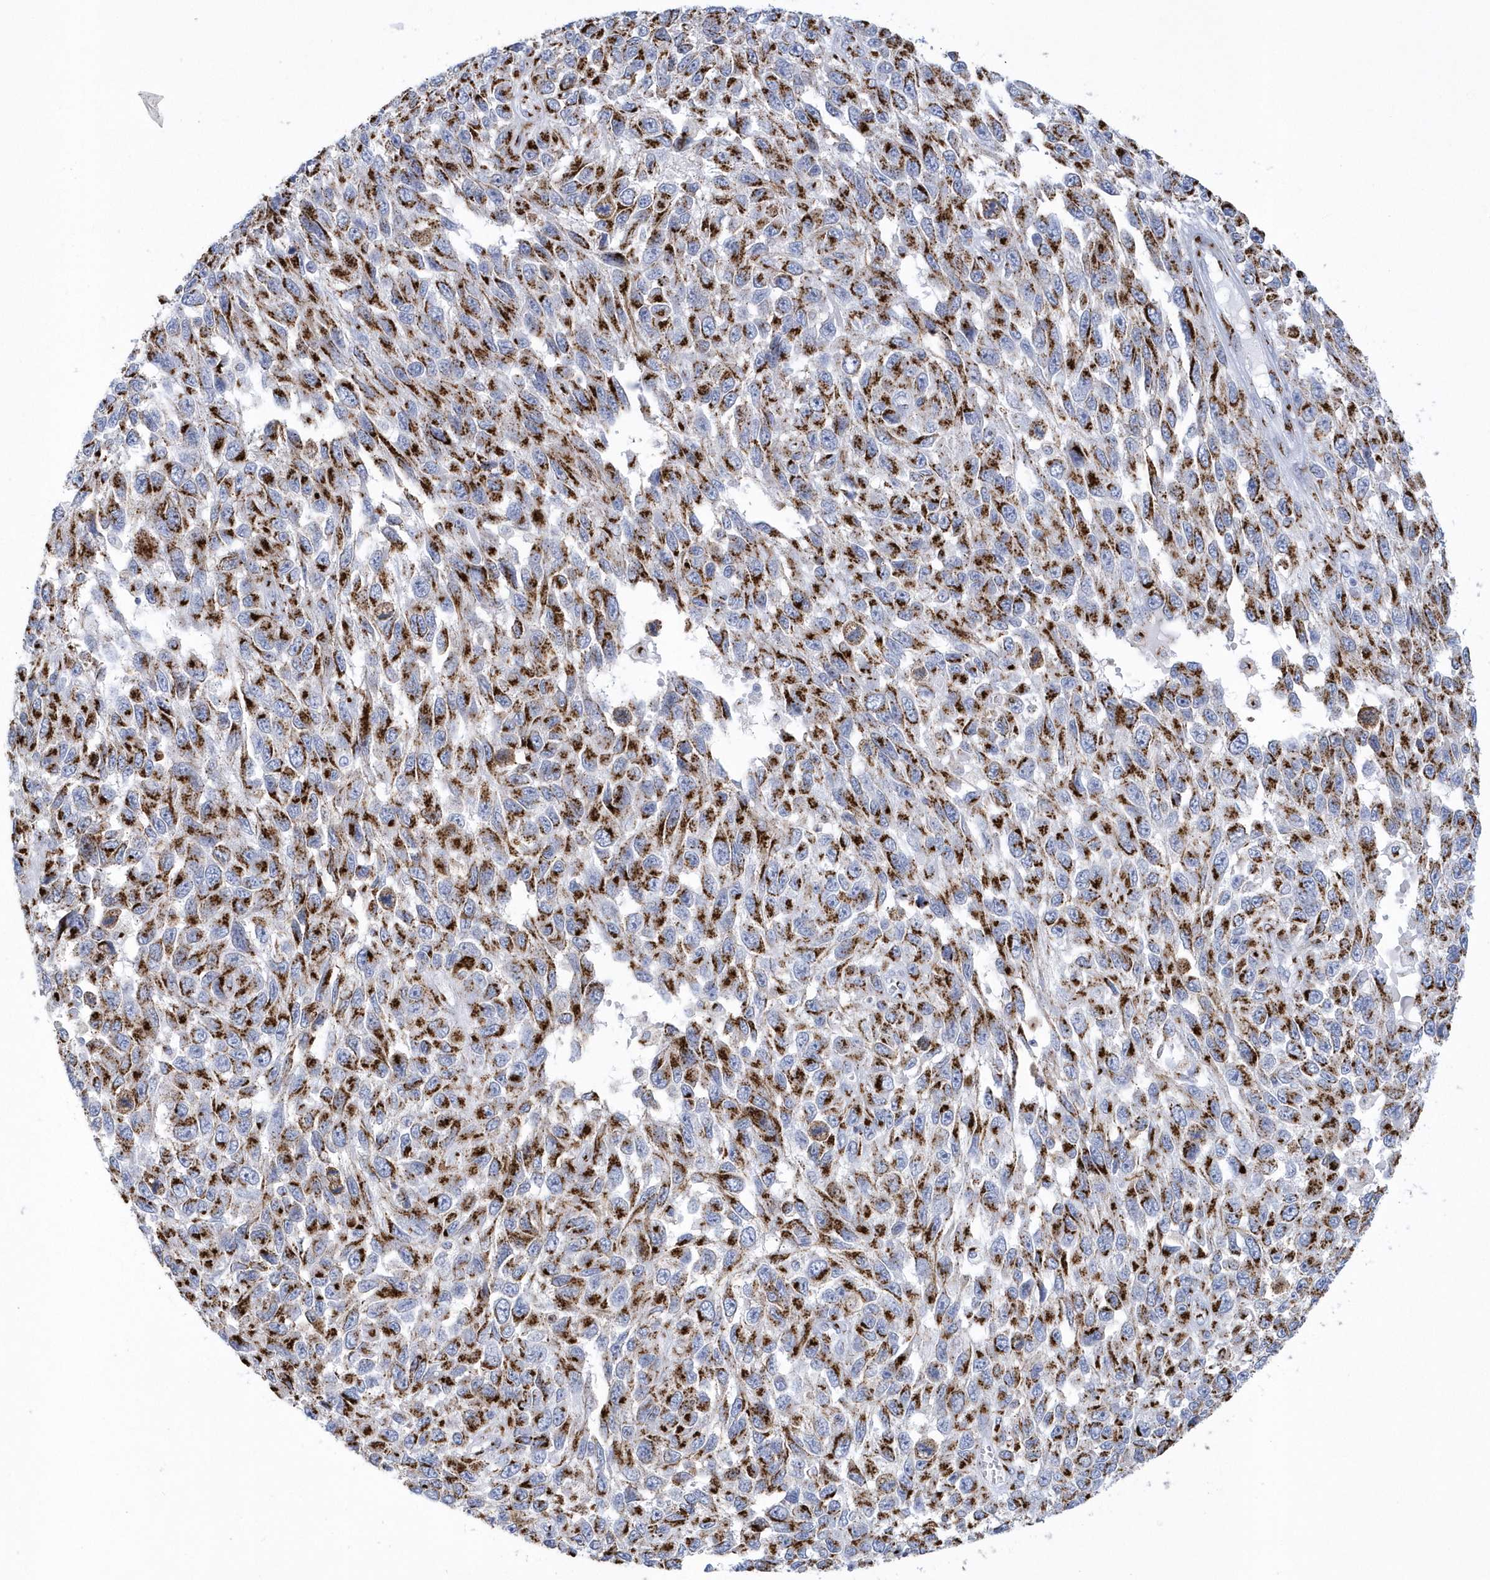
{"staining": {"intensity": "strong", "quantity": ">75%", "location": "cytoplasmic/membranous"}, "tissue": "melanoma", "cell_type": "Tumor cells", "image_type": "cancer", "snomed": [{"axis": "morphology", "description": "Malignant melanoma, NOS"}, {"axis": "topography", "description": "Skin"}], "caption": "Human melanoma stained with a brown dye exhibits strong cytoplasmic/membranous positive positivity in about >75% of tumor cells.", "gene": "SLX9", "patient": {"sex": "female", "age": 96}}